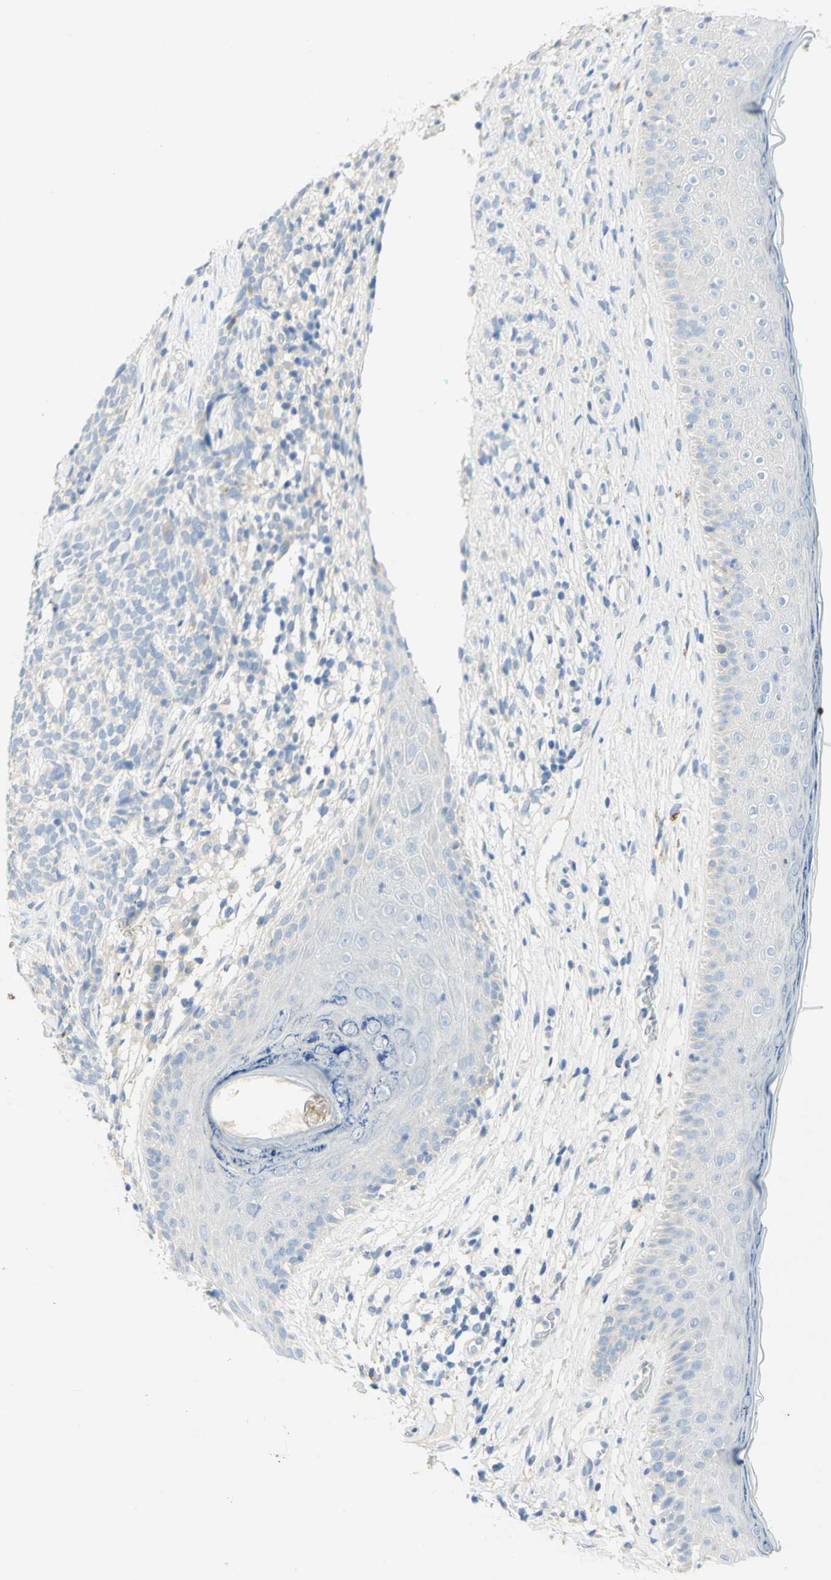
{"staining": {"intensity": "negative", "quantity": "none", "location": "none"}, "tissue": "skin cancer", "cell_type": "Tumor cells", "image_type": "cancer", "snomed": [{"axis": "morphology", "description": "Basal cell carcinoma"}, {"axis": "topography", "description": "Skin"}], "caption": "This is an immunohistochemistry photomicrograph of human basal cell carcinoma (skin). There is no positivity in tumor cells.", "gene": "GCNT3", "patient": {"sex": "female", "age": 84}}